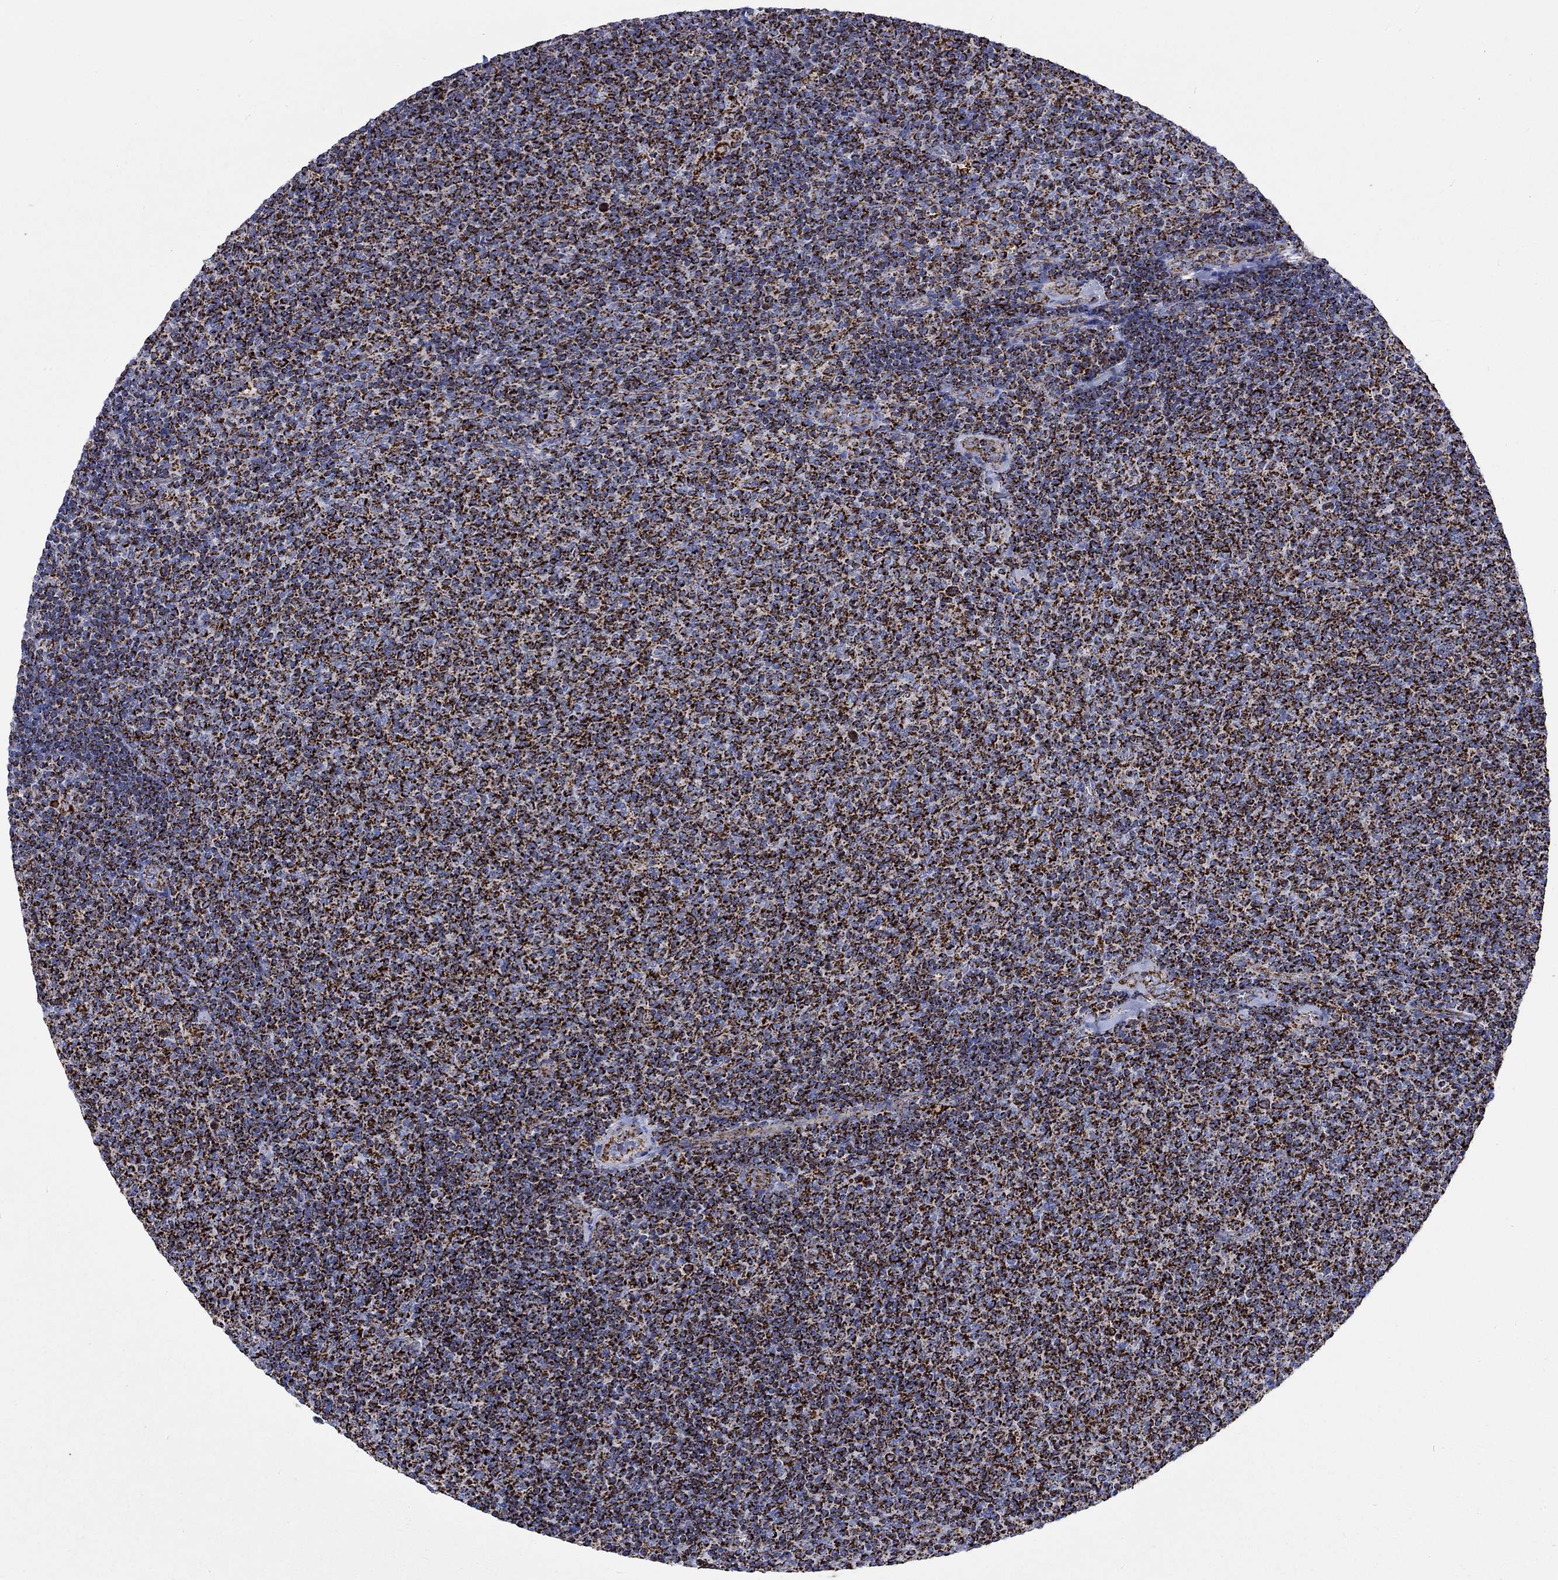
{"staining": {"intensity": "strong", "quantity": ">75%", "location": "cytoplasmic/membranous"}, "tissue": "lymphoma", "cell_type": "Tumor cells", "image_type": "cancer", "snomed": [{"axis": "morphology", "description": "Malignant lymphoma, non-Hodgkin's type, Low grade"}, {"axis": "topography", "description": "Lymph node"}], "caption": "Human lymphoma stained for a protein (brown) reveals strong cytoplasmic/membranous positive staining in approximately >75% of tumor cells.", "gene": "RCE1", "patient": {"sex": "male", "age": 52}}